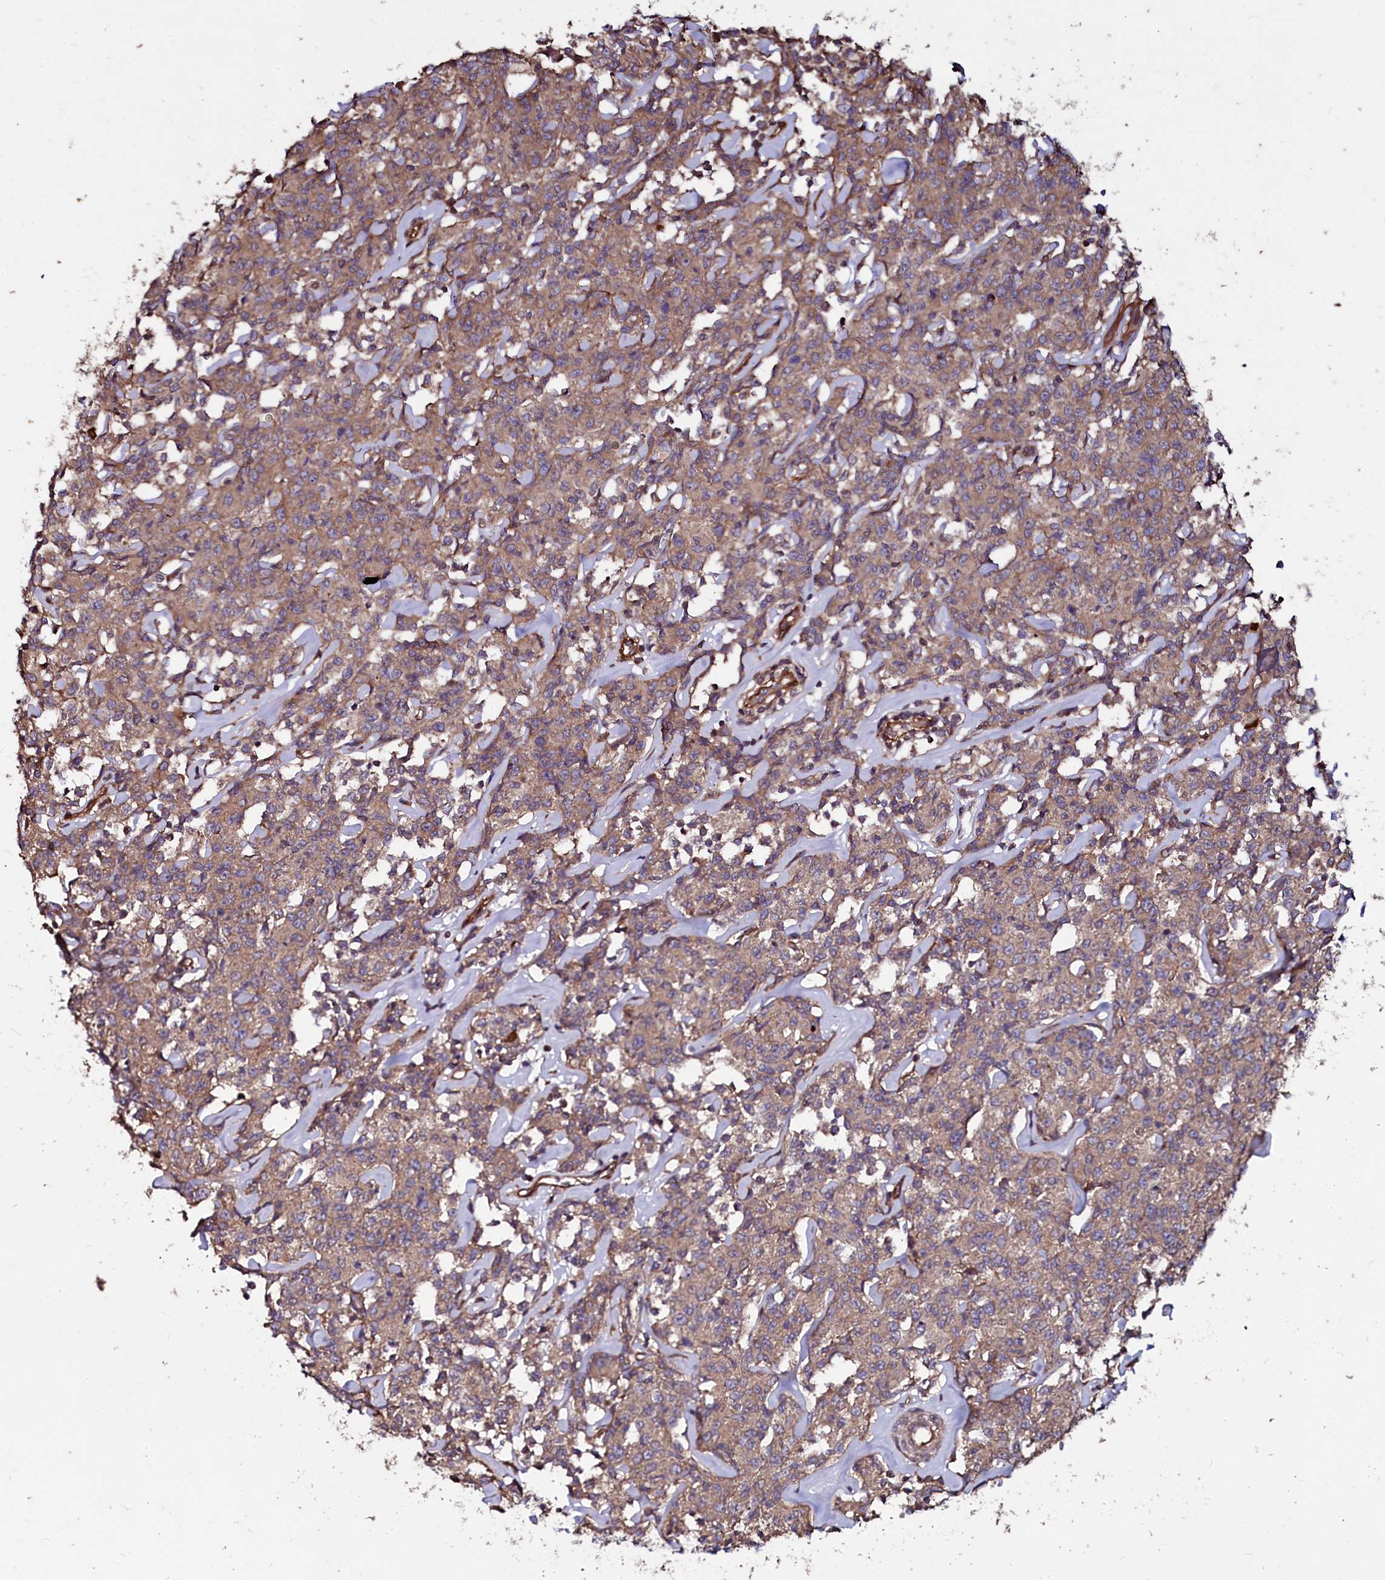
{"staining": {"intensity": "moderate", "quantity": ">75%", "location": "cytoplasmic/membranous"}, "tissue": "lymphoma", "cell_type": "Tumor cells", "image_type": "cancer", "snomed": [{"axis": "morphology", "description": "Malignant lymphoma, non-Hodgkin's type, Low grade"}, {"axis": "topography", "description": "Small intestine"}], "caption": "A histopathology image of low-grade malignant lymphoma, non-Hodgkin's type stained for a protein reveals moderate cytoplasmic/membranous brown staining in tumor cells. (DAB (3,3'-diaminobenzidine) = brown stain, brightfield microscopy at high magnification).", "gene": "USPL1", "patient": {"sex": "female", "age": 59}}